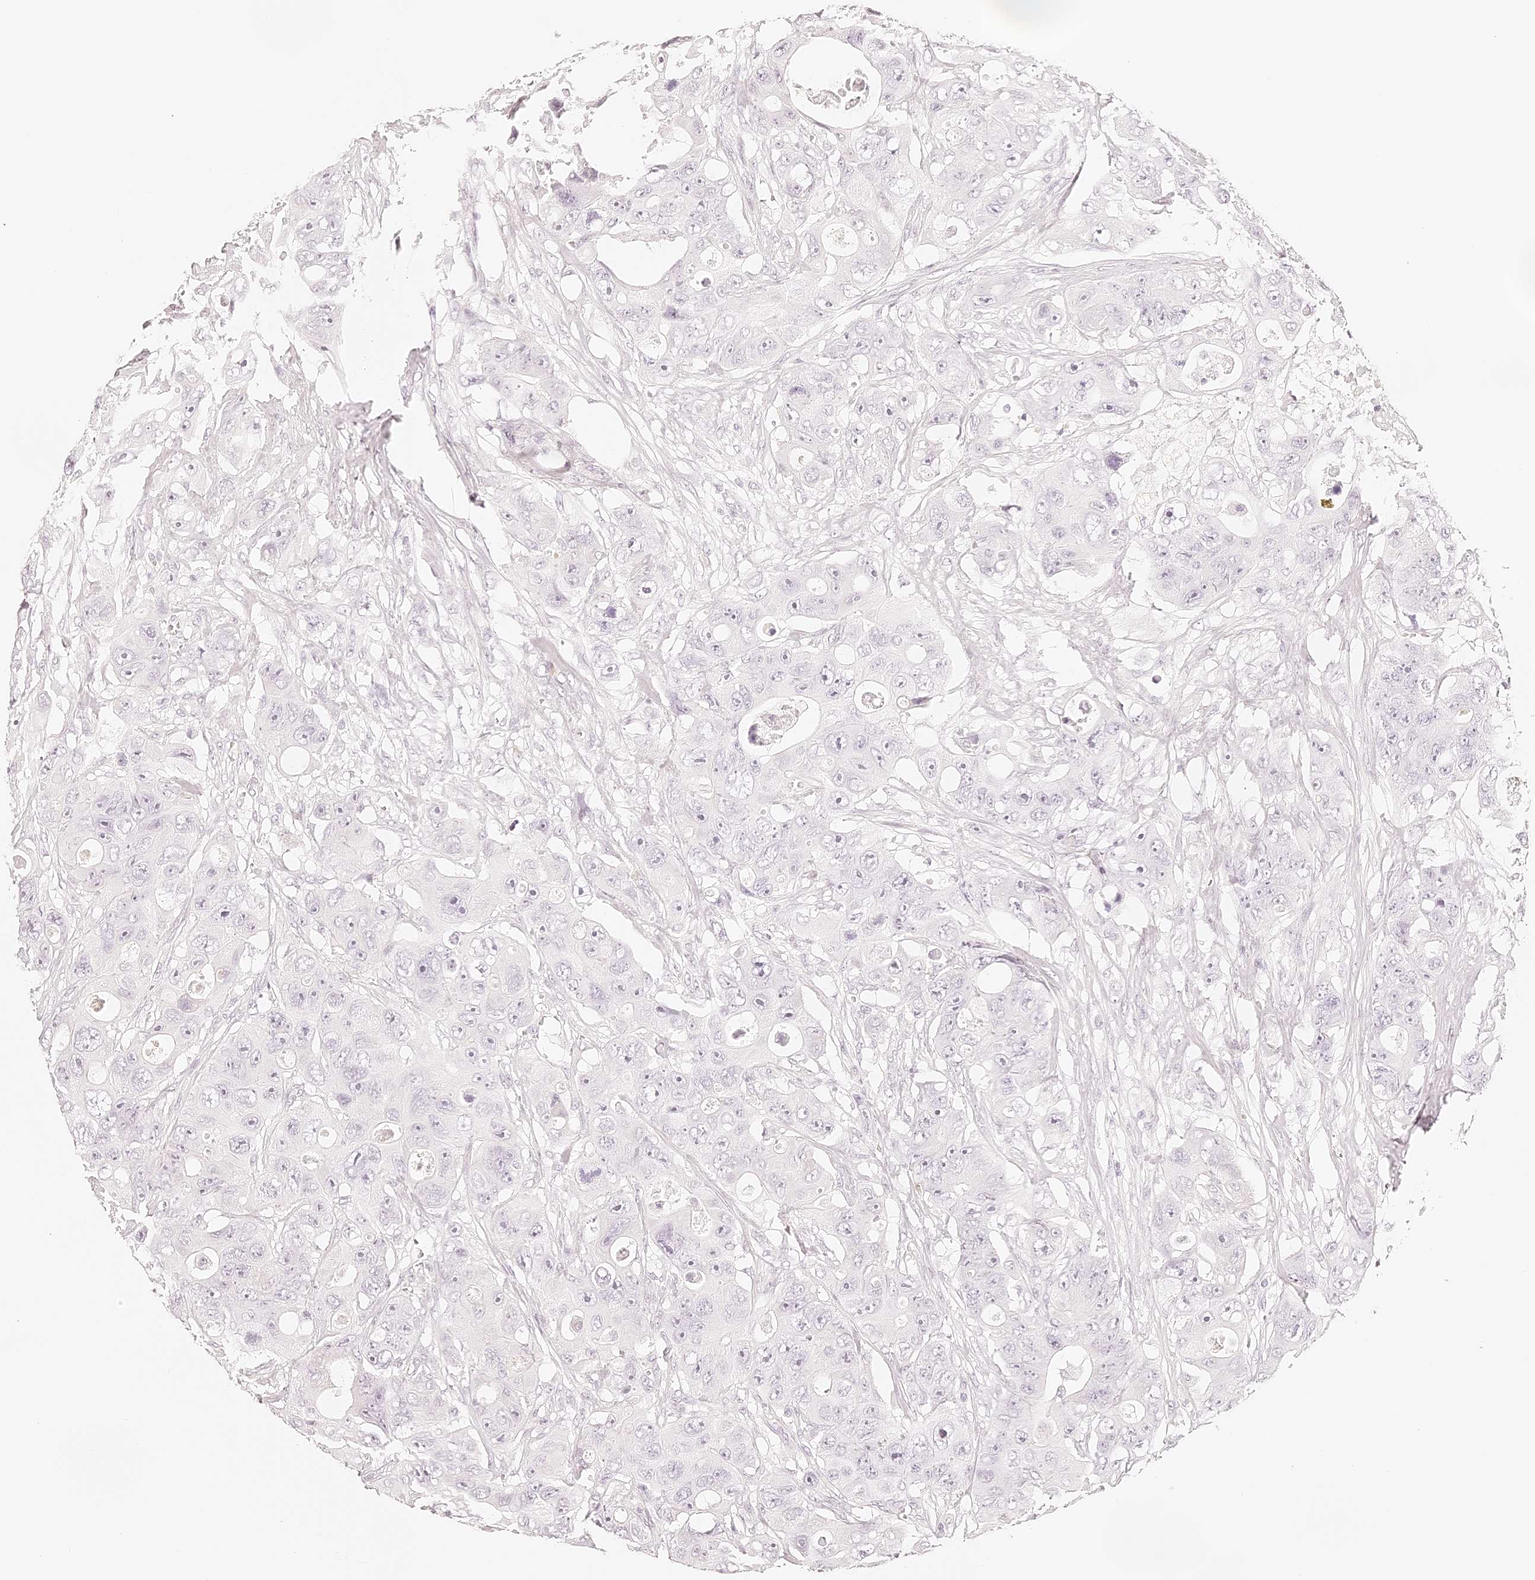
{"staining": {"intensity": "negative", "quantity": "none", "location": "none"}, "tissue": "colorectal cancer", "cell_type": "Tumor cells", "image_type": "cancer", "snomed": [{"axis": "morphology", "description": "Adenocarcinoma, NOS"}, {"axis": "topography", "description": "Colon"}], "caption": "A histopathology image of colorectal adenocarcinoma stained for a protein displays no brown staining in tumor cells.", "gene": "TRIM45", "patient": {"sex": "female", "age": 46}}